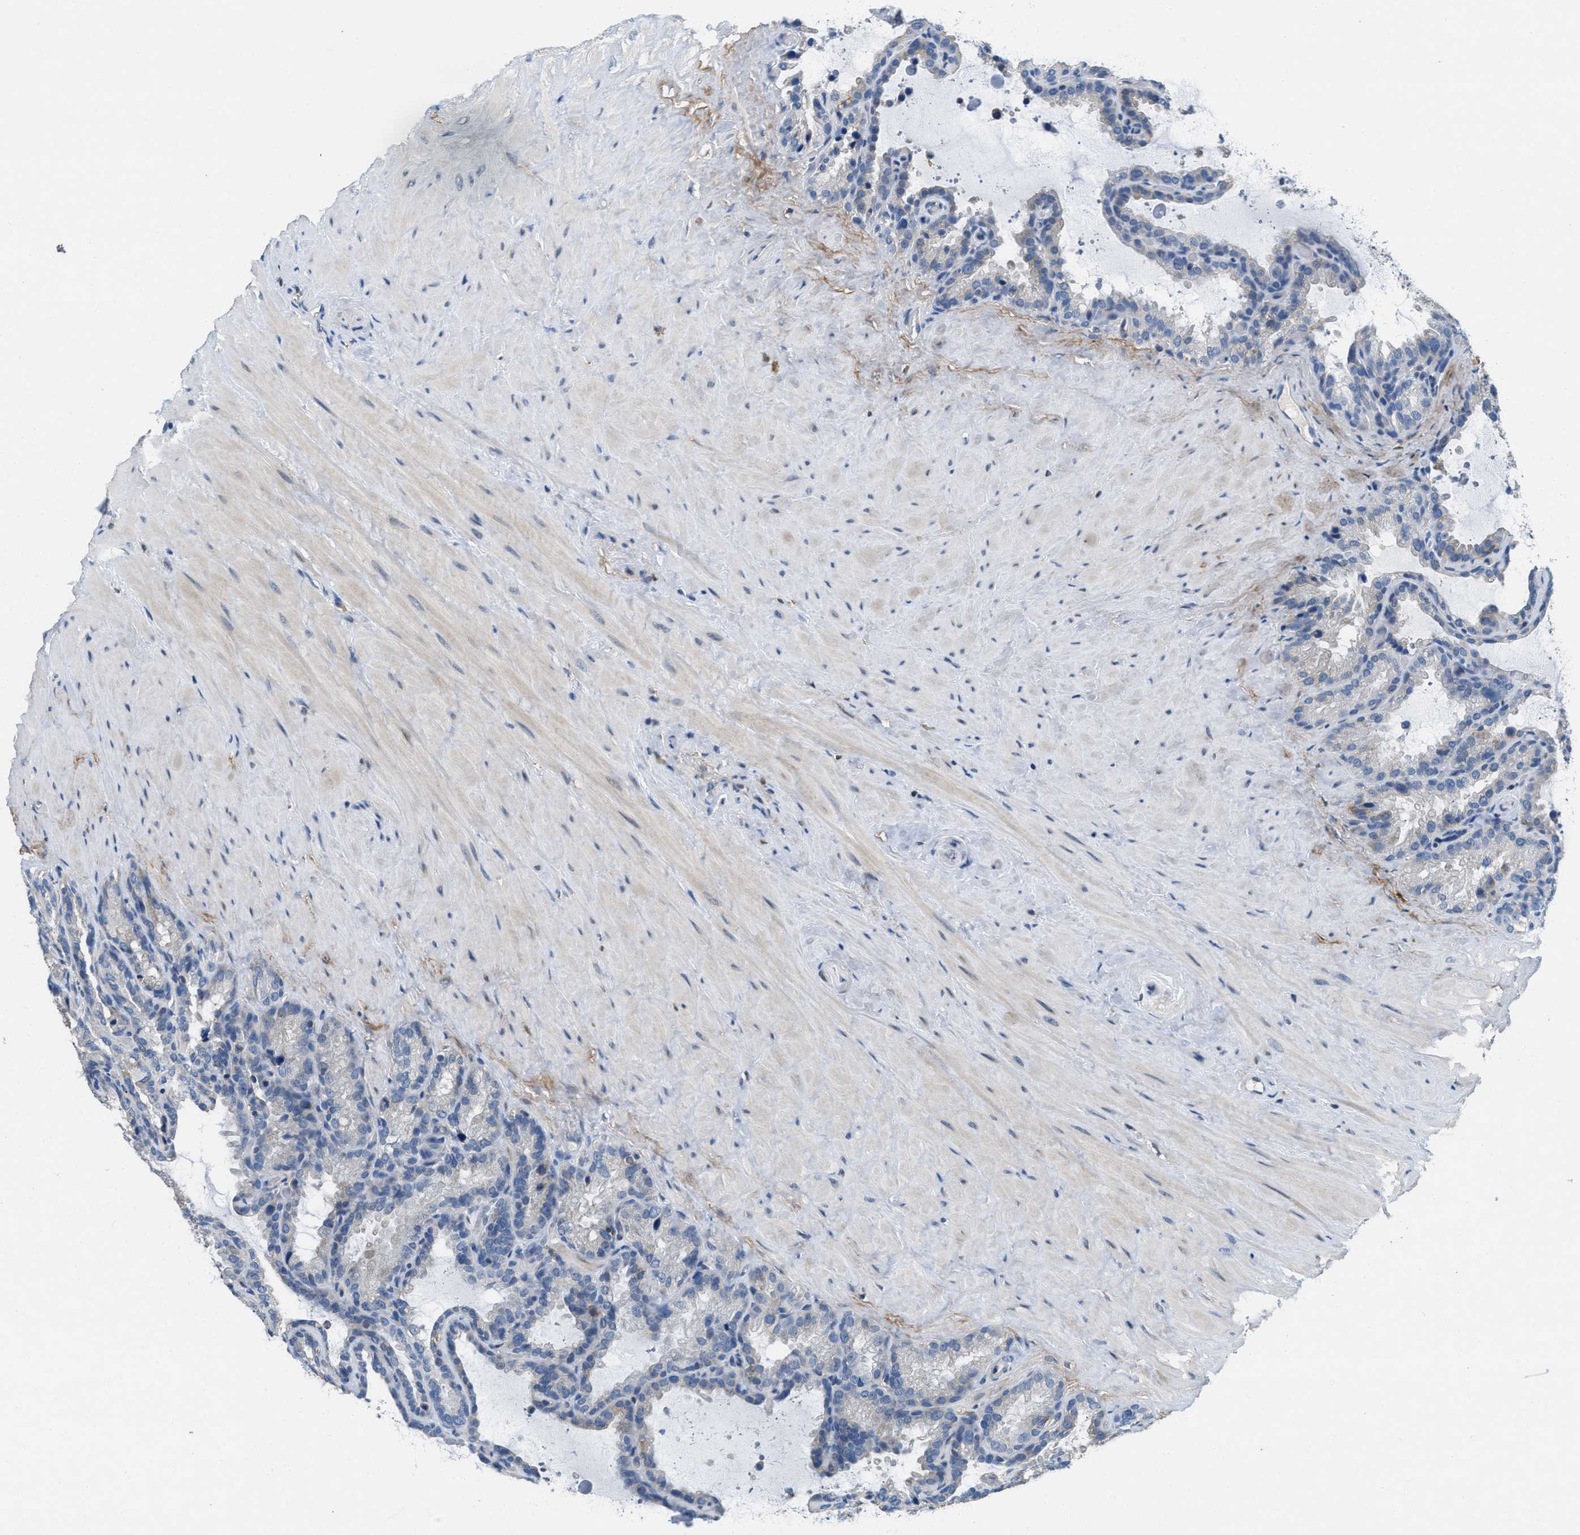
{"staining": {"intensity": "negative", "quantity": "none", "location": "none"}, "tissue": "seminal vesicle", "cell_type": "Glandular cells", "image_type": "normal", "snomed": [{"axis": "morphology", "description": "Normal tissue, NOS"}, {"axis": "topography", "description": "Seminal veicle"}], "caption": "The image reveals no significant staining in glandular cells of seminal vesicle.", "gene": "DGKE", "patient": {"sex": "male", "age": 46}}